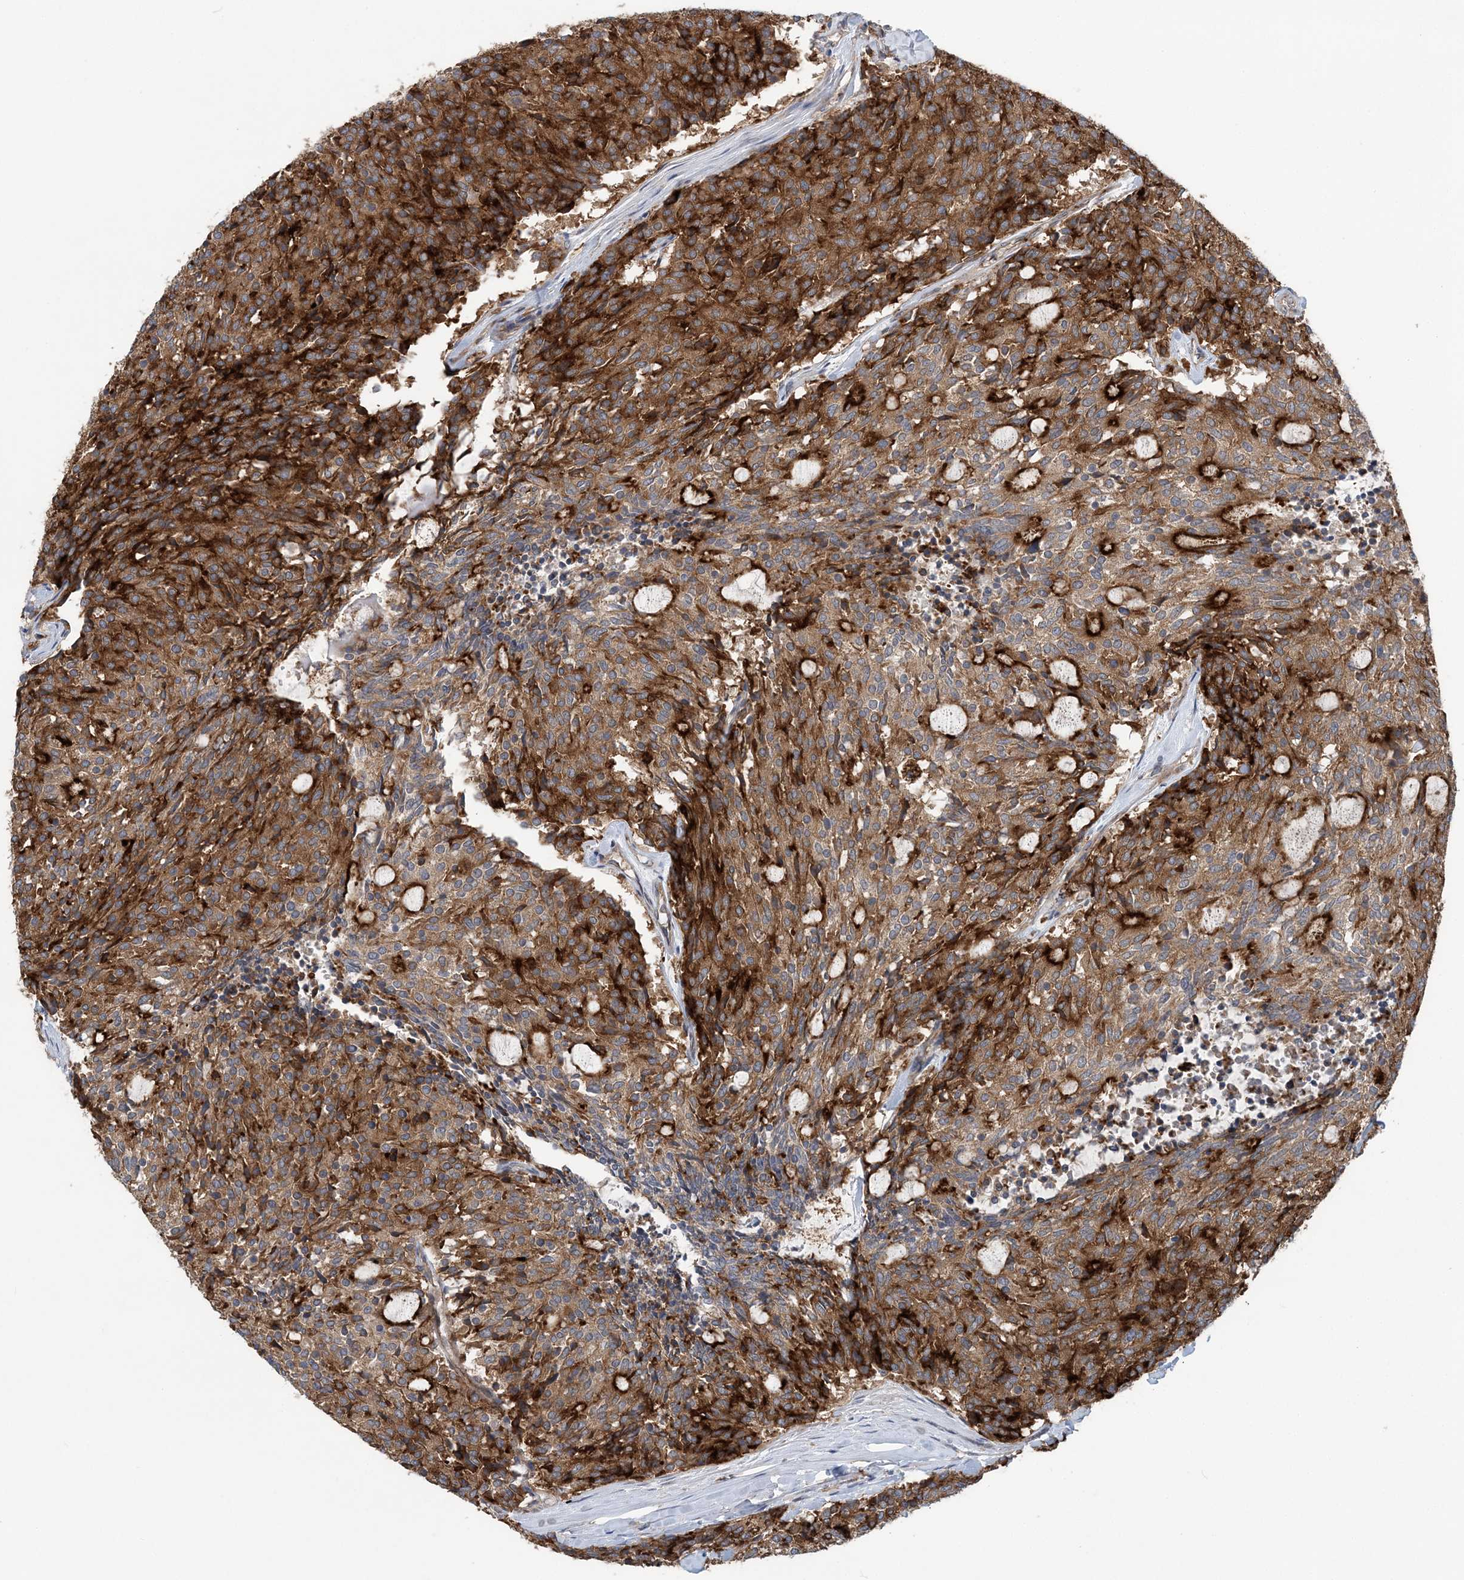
{"staining": {"intensity": "strong", "quantity": "25%-75%", "location": "cytoplasmic/membranous"}, "tissue": "carcinoid", "cell_type": "Tumor cells", "image_type": "cancer", "snomed": [{"axis": "morphology", "description": "Carcinoid, malignant, NOS"}, {"axis": "topography", "description": "Pancreas"}], "caption": "Immunohistochemistry (DAB (3,3'-diaminobenzidine)) staining of malignant carcinoid exhibits strong cytoplasmic/membranous protein staining in about 25%-75% of tumor cells.", "gene": "PTTG1IP", "patient": {"sex": "female", "age": 54}}